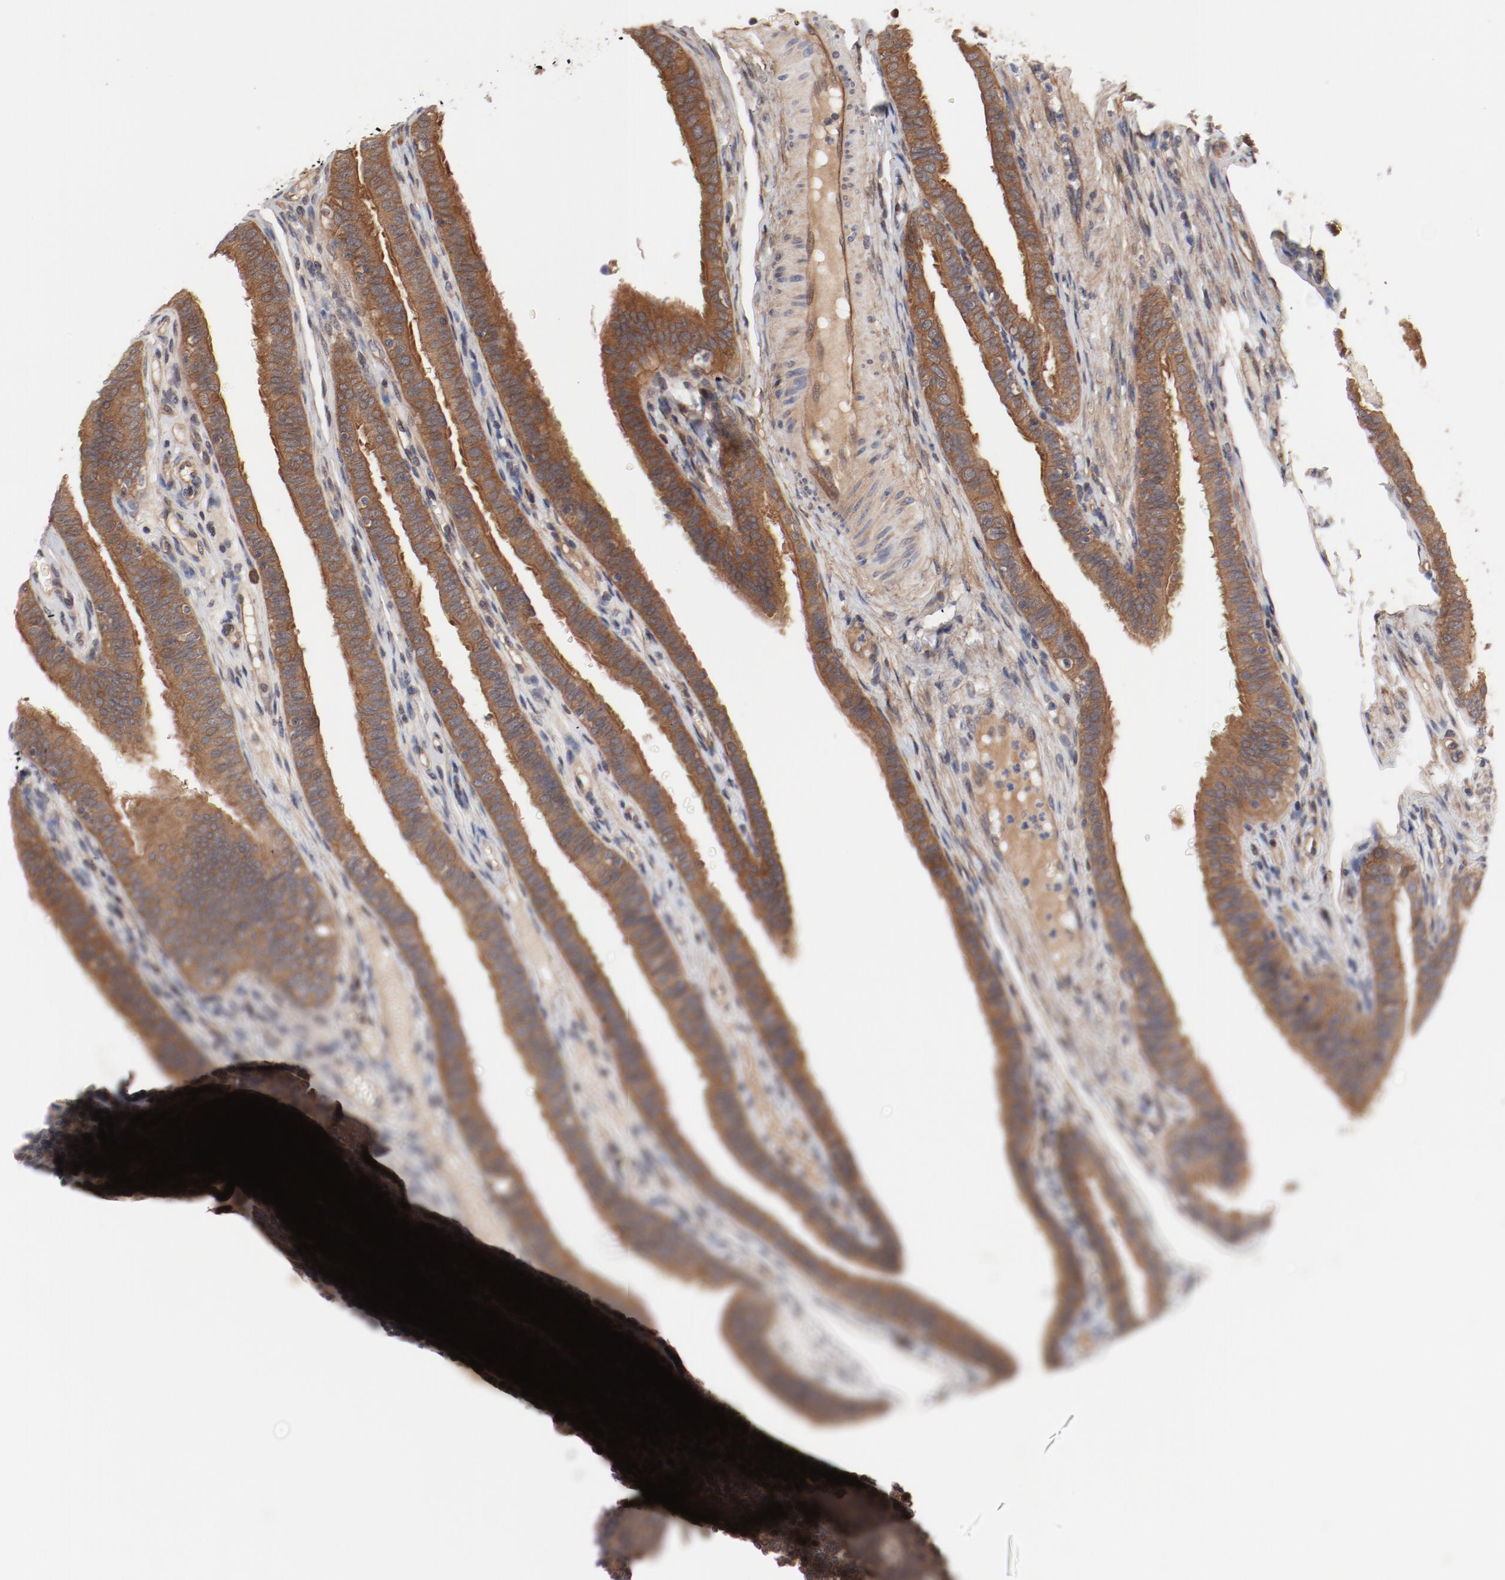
{"staining": {"intensity": "moderate", "quantity": ">75%", "location": "cytoplasmic/membranous"}, "tissue": "fallopian tube", "cell_type": "Glandular cells", "image_type": "normal", "snomed": [{"axis": "morphology", "description": "Normal tissue, NOS"}, {"axis": "morphology", "description": "Dermoid, NOS"}, {"axis": "topography", "description": "Fallopian tube"}], "caption": "Glandular cells display moderate cytoplasmic/membranous positivity in about >75% of cells in normal fallopian tube. Using DAB (brown) and hematoxylin (blue) stains, captured at high magnification using brightfield microscopy.", "gene": "PITPNM2", "patient": {"sex": "female", "age": 33}}